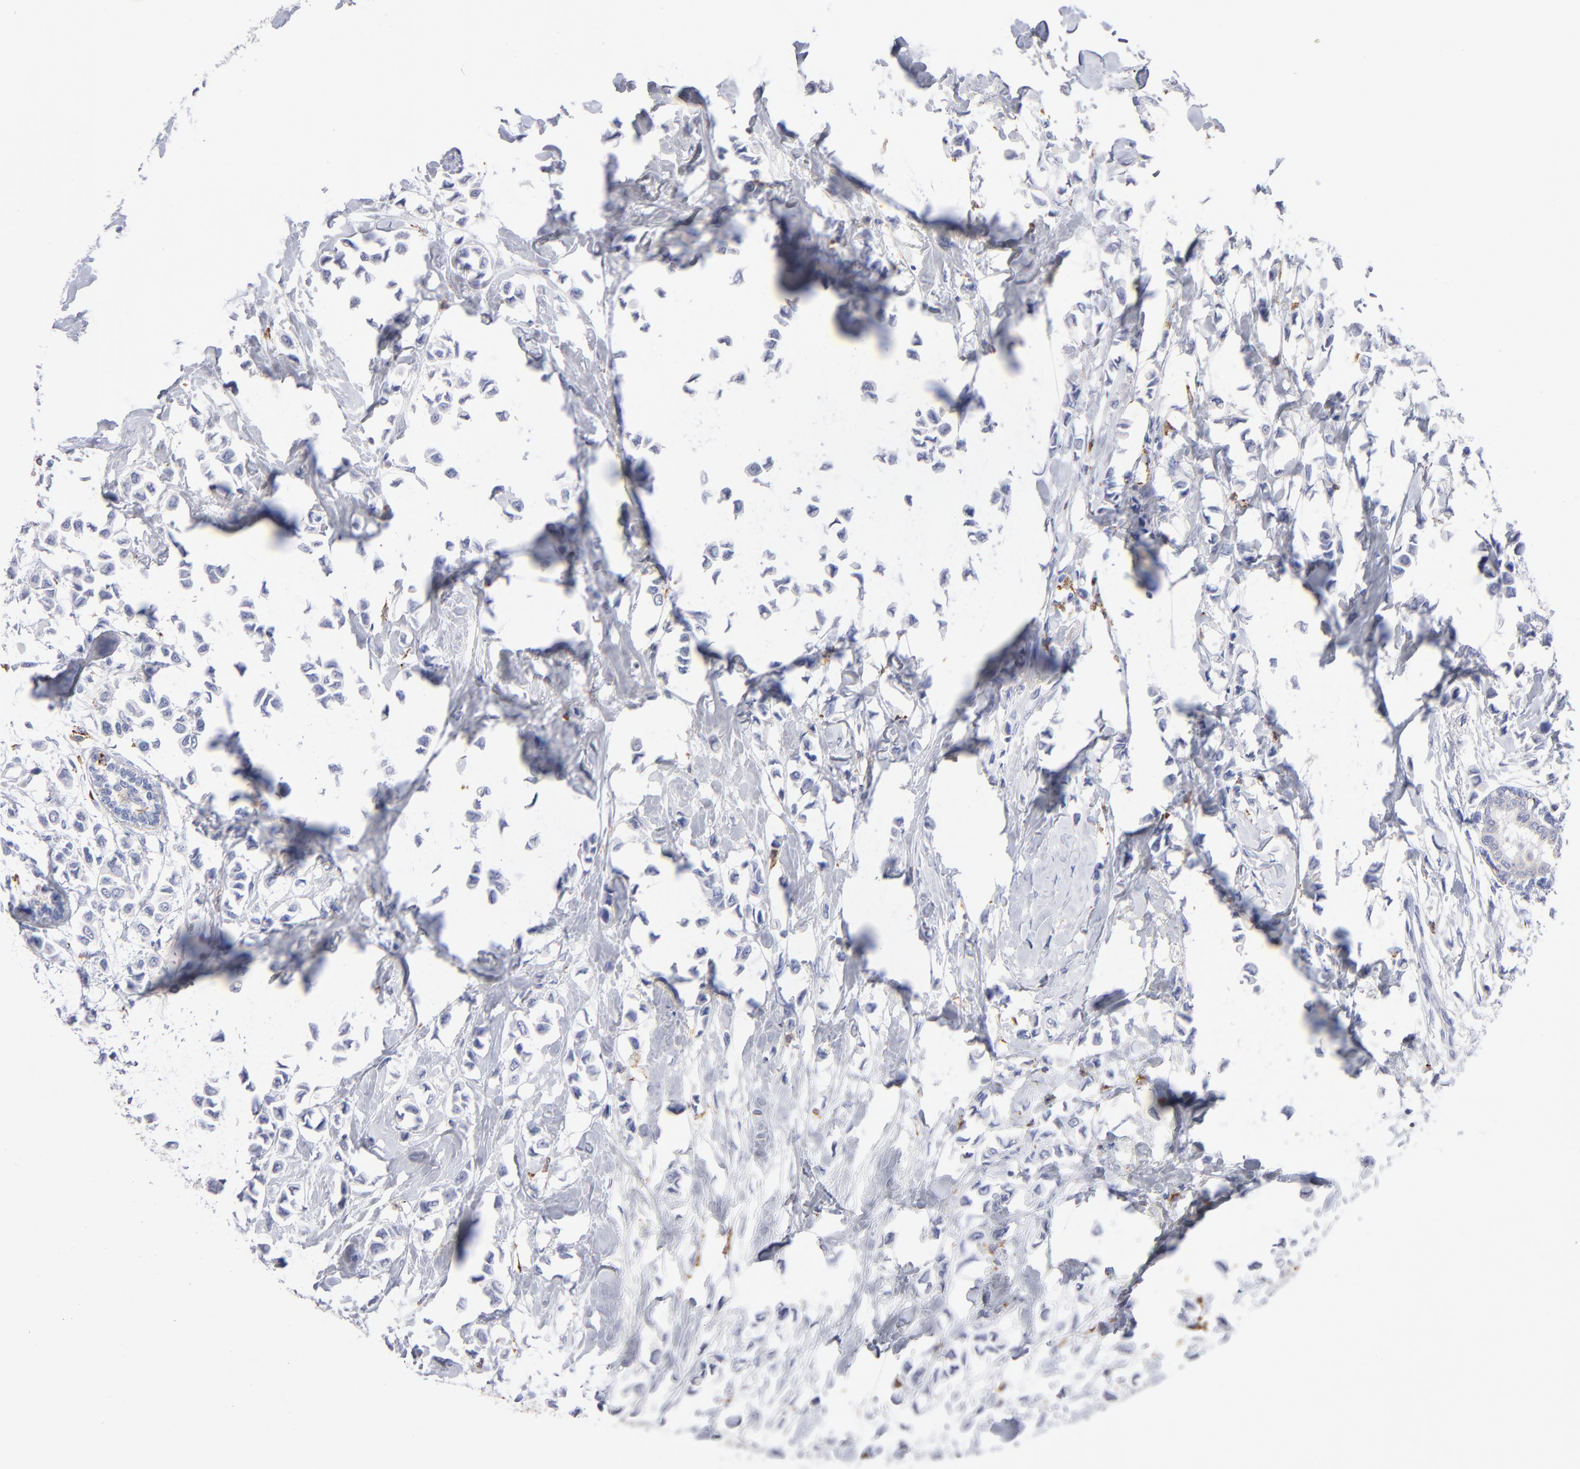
{"staining": {"intensity": "negative", "quantity": "none", "location": "none"}, "tissue": "breast cancer", "cell_type": "Tumor cells", "image_type": "cancer", "snomed": [{"axis": "morphology", "description": "Lobular carcinoma"}, {"axis": "topography", "description": "Breast"}], "caption": "An IHC micrograph of breast lobular carcinoma is shown. There is no staining in tumor cells of breast lobular carcinoma. (DAB (3,3'-diaminobenzidine) IHC with hematoxylin counter stain).", "gene": "CD180", "patient": {"sex": "female", "age": 51}}